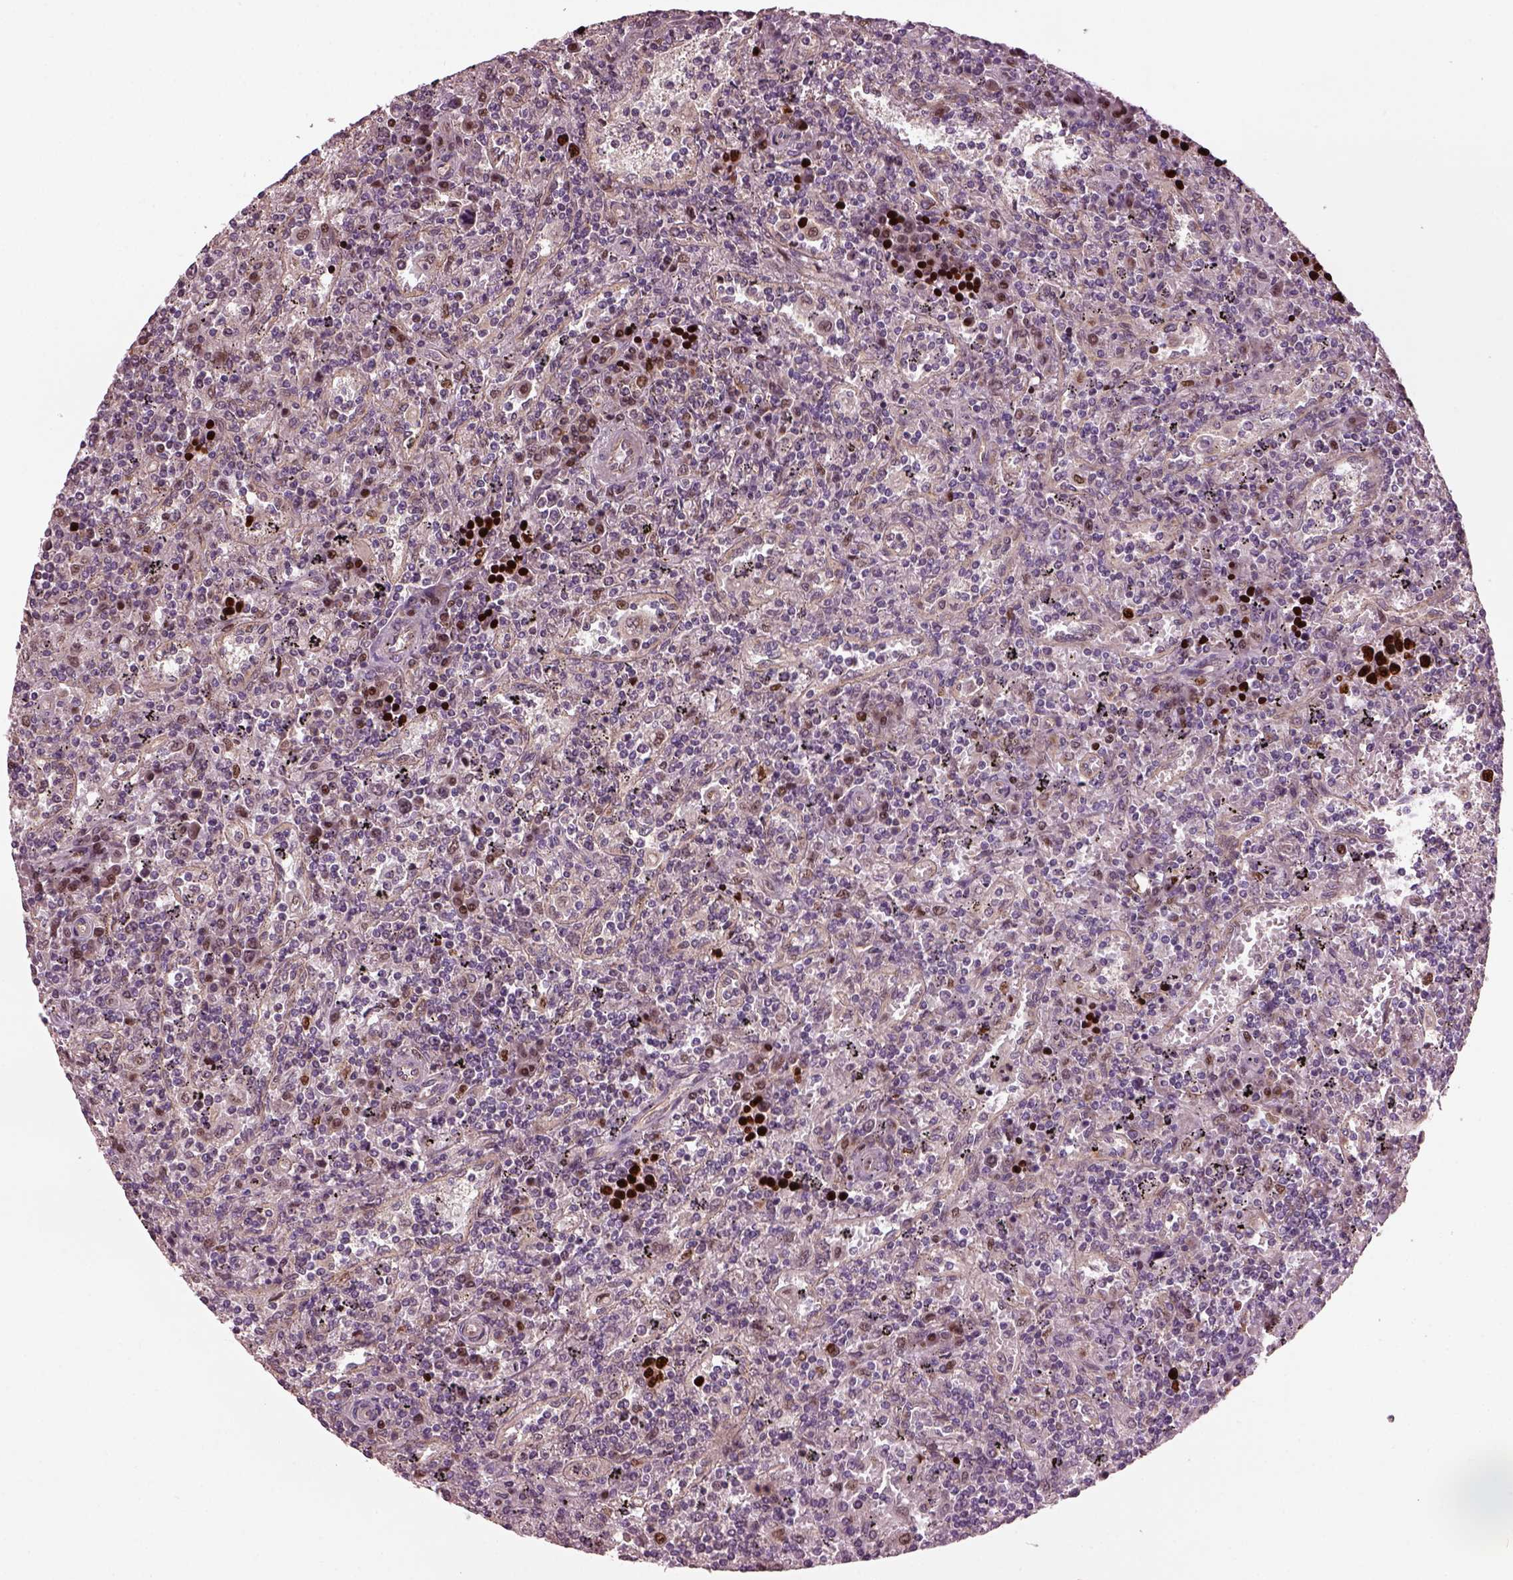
{"staining": {"intensity": "strong", "quantity": "<25%", "location": "cytoplasmic/membranous"}, "tissue": "lymphoma", "cell_type": "Tumor cells", "image_type": "cancer", "snomed": [{"axis": "morphology", "description": "Malignant lymphoma, non-Hodgkin's type, Low grade"}, {"axis": "topography", "description": "Spleen"}], "caption": "Strong cytoplasmic/membranous staining for a protein is identified in about <25% of tumor cells of malignant lymphoma, non-Hodgkin's type (low-grade) using IHC.", "gene": "RUFY3", "patient": {"sex": "male", "age": 62}}